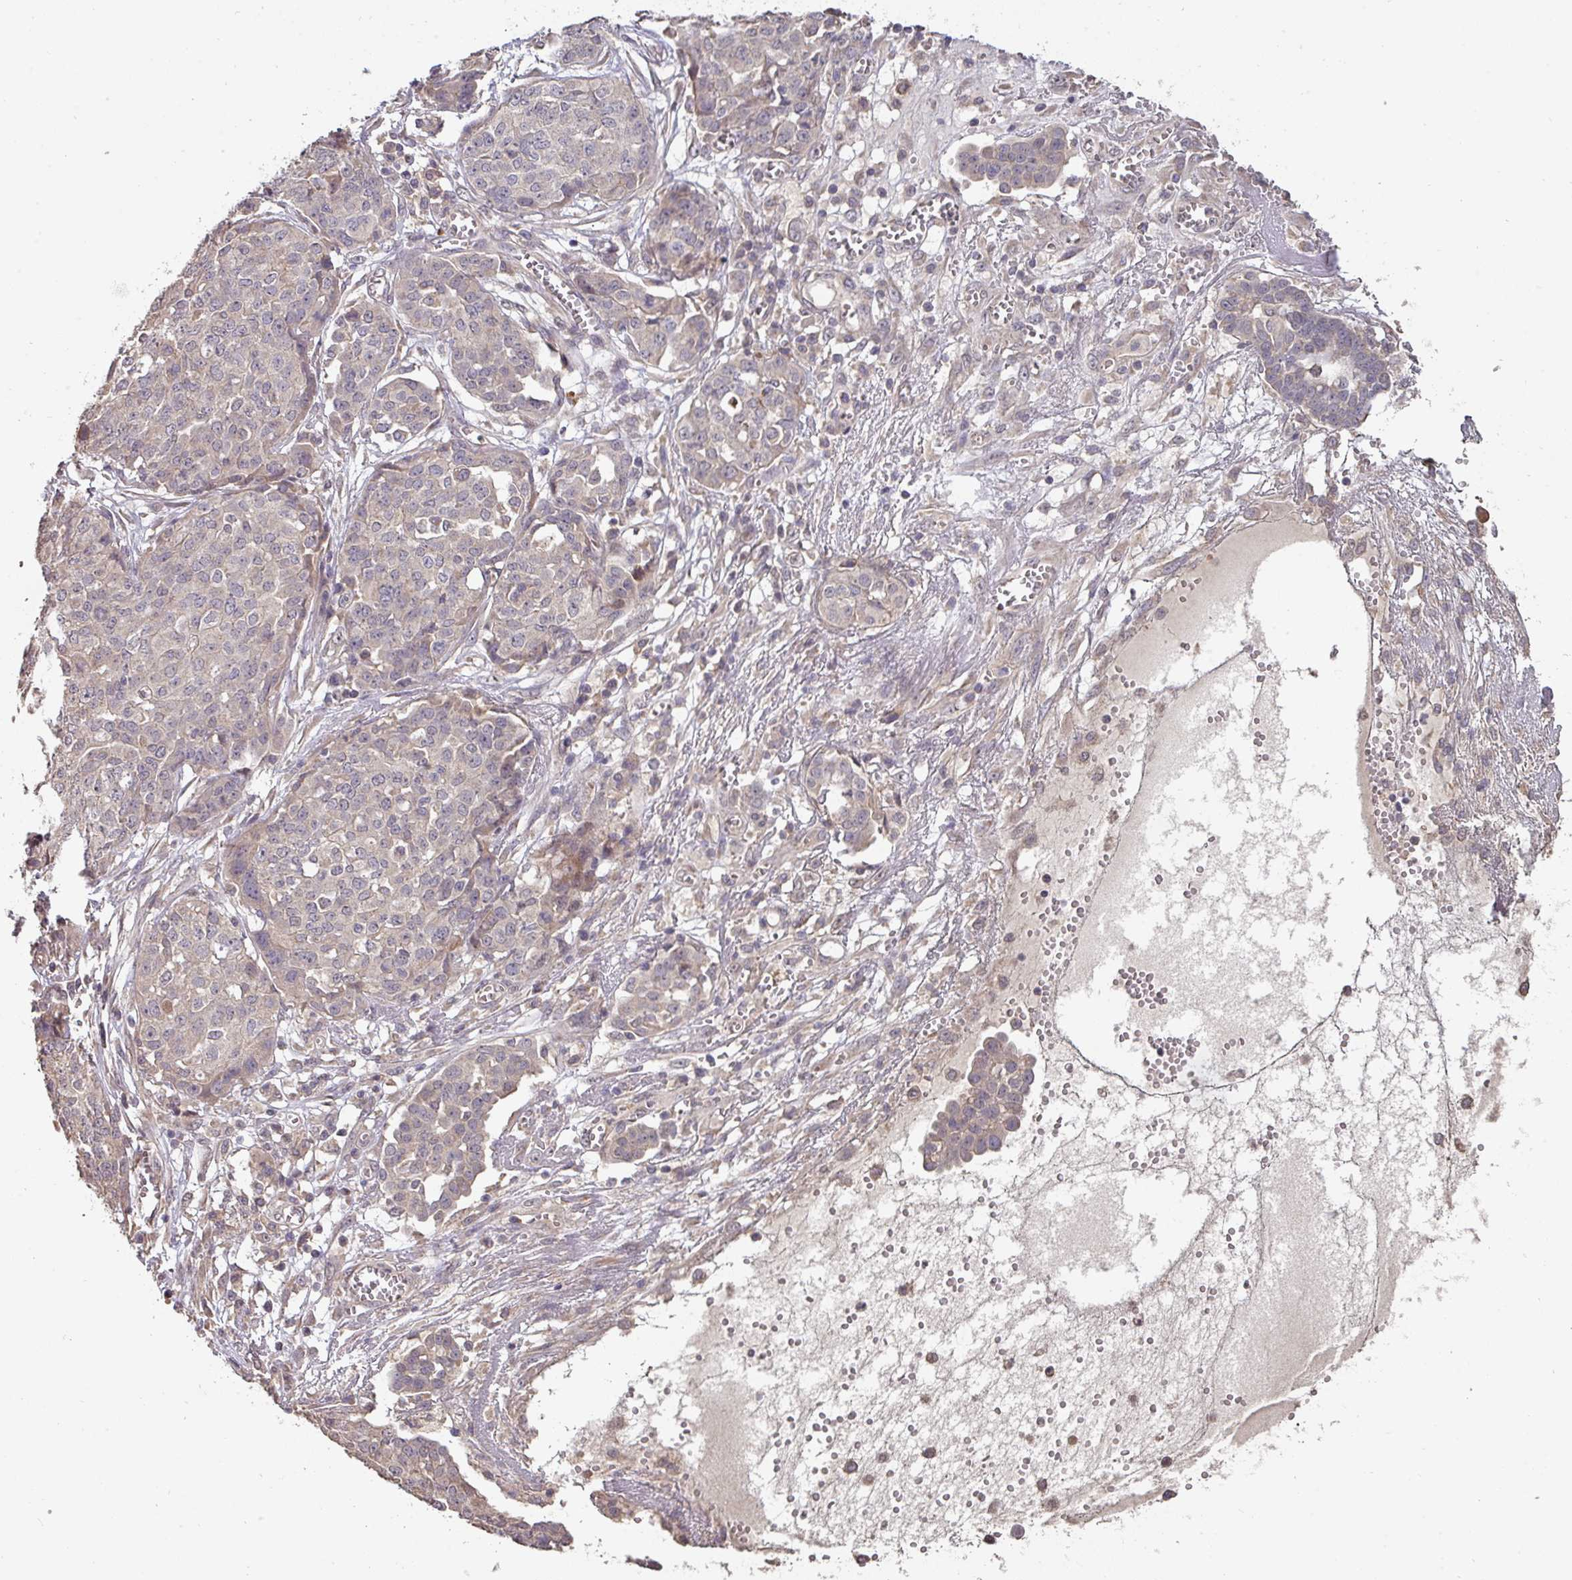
{"staining": {"intensity": "negative", "quantity": "none", "location": "none"}, "tissue": "ovarian cancer", "cell_type": "Tumor cells", "image_type": "cancer", "snomed": [{"axis": "morphology", "description": "Cystadenocarcinoma, serous, NOS"}, {"axis": "topography", "description": "Soft tissue"}, {"axis": "topography", "description": "Ovary"}], "caption": "Protein analysis of ovarian cancer demonstrates no significant expression in tumor cells.", "gene": "ACVR2B", "patient": {"sex": "female", "age": 57}}